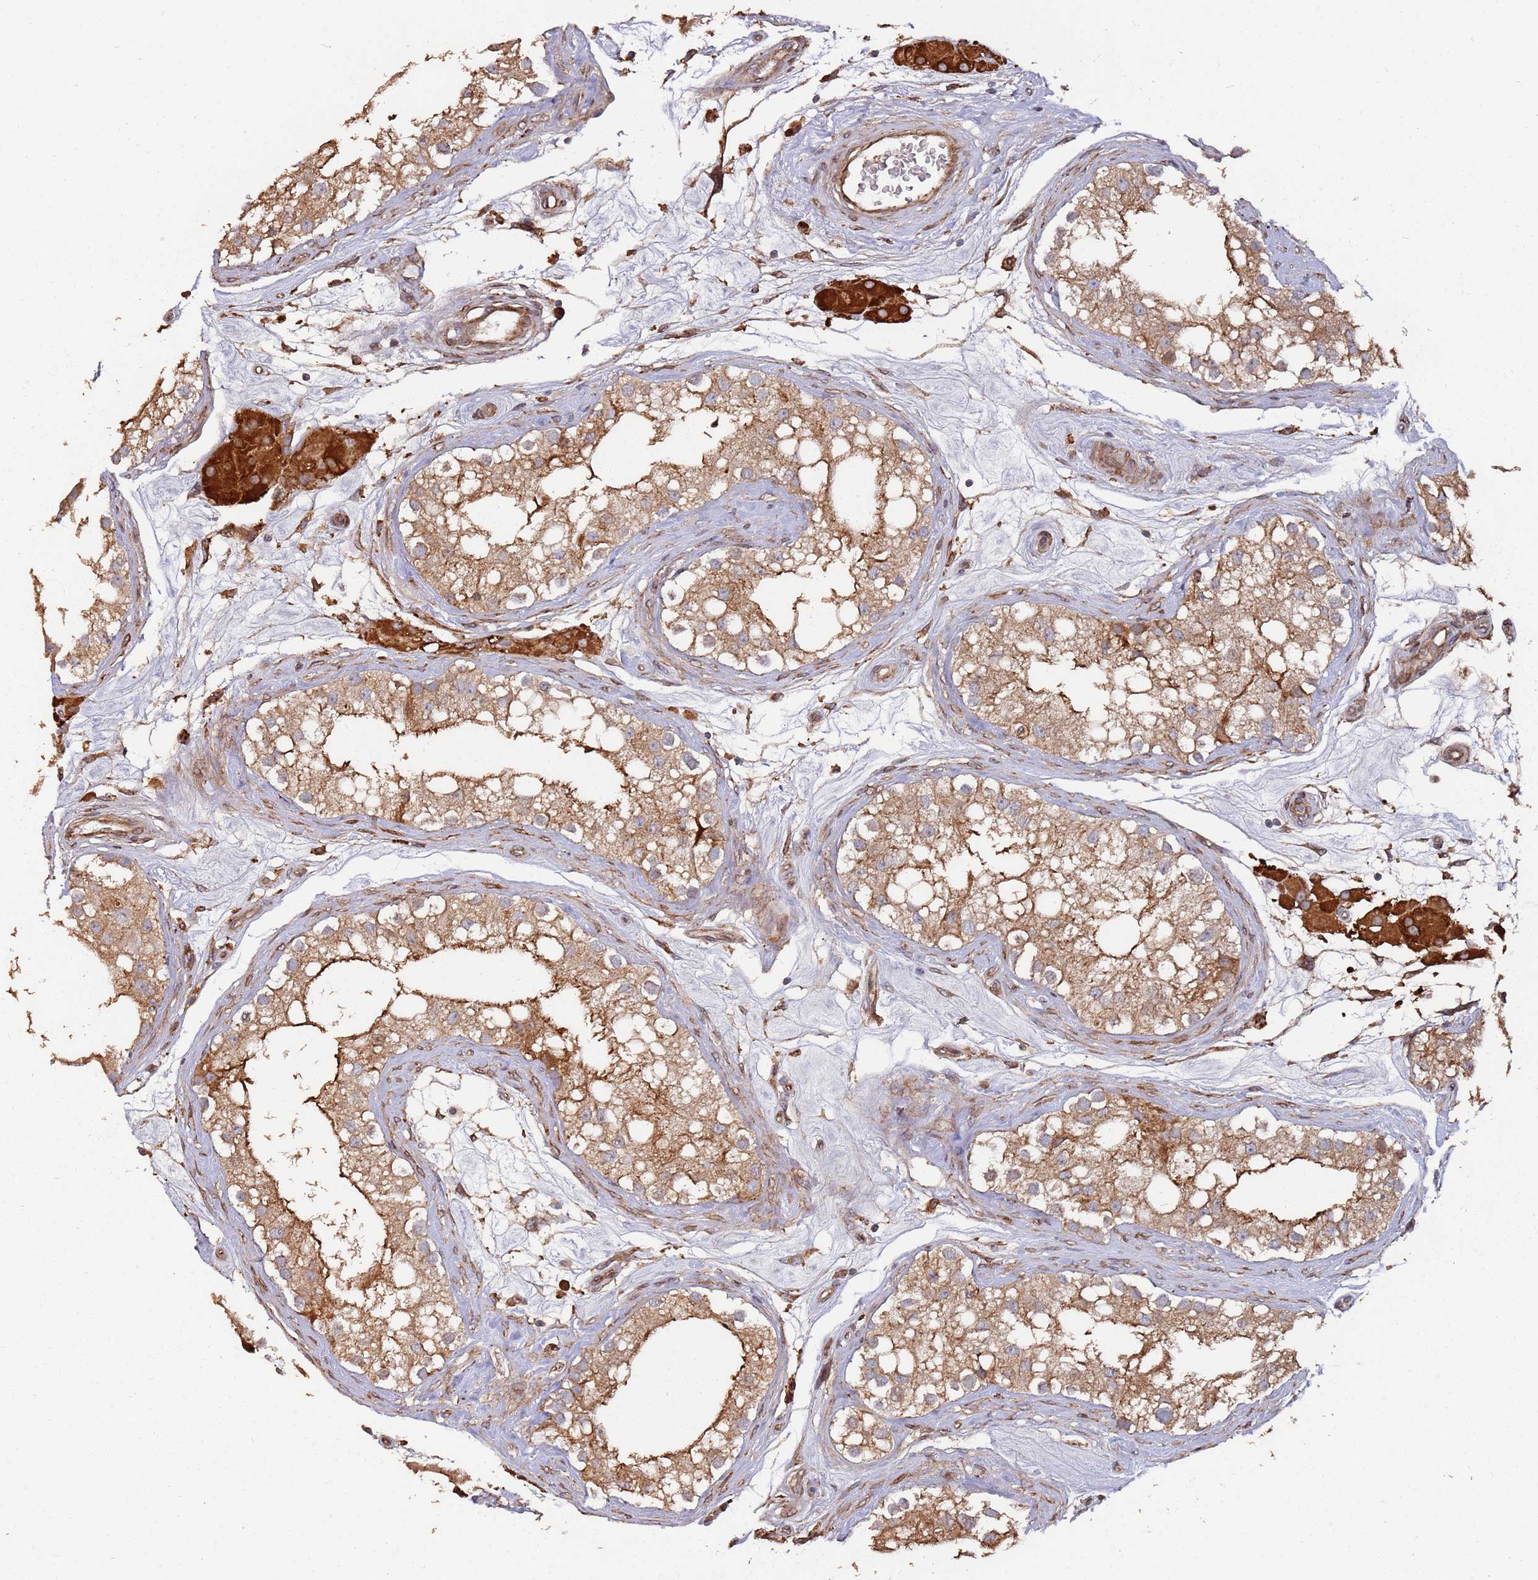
{"staining": {"intensity": "moderate", "quantity": ">75%", "location": "cytoplasmic/membranous"}, "tissue": "testis", "cell_type": "Cells in seminiferous ducts", "image_type": "normal", "snomed": [{"axis": "morphology", "description": "Normal tissue, NOS"}, {"axis": "topography", "description": "Testis"}], "caption": "An IHC micrograph of benign tissue is shown. Protein staining in brown labels moderate cytoplasmic/membranous positivity in testis within cells in seminiferous ducts.", "gene": "LACC1", "patient": {"sex": "male", "age": 84}}